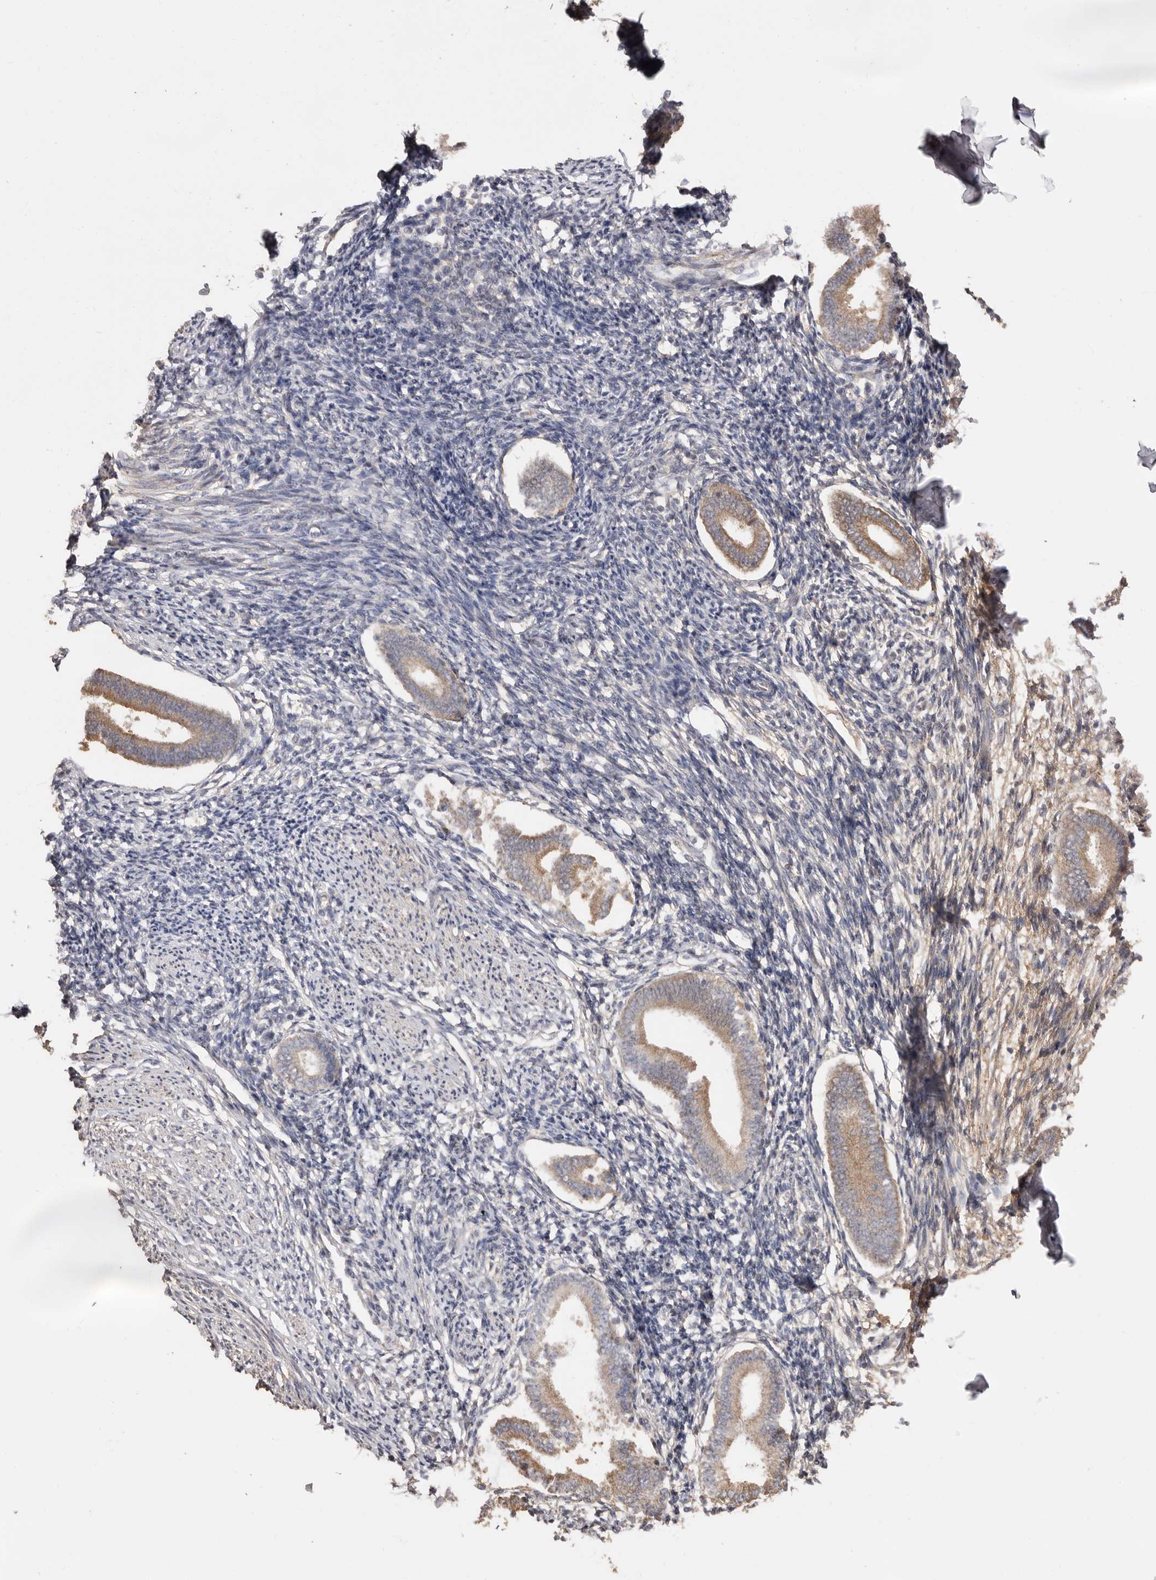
{"staining": {"intensity": "weak", "quantity": "25%-75%", "location": "cytoplasmic/membranous"}, "tissue": "endometrium", "cell_type": "Cells in endometrial stroma", "image_type": "normal", "snomed": [{"axis": "morphology", "description": "Normal tissue, NOS"}, {"axis": "topography", "description": "Endometrium"}], "caption": "Immunohistochemical staining of benign endometrium exhibits weak cytoplasmic/membranous protein positivity in approximately 25%-75% of cells in endometrial stroma. The protein is stained brown, and the nuclei are stained in blue (DAB IHC with brightfield microscopy, high magnification).", "gene": "COQ8B", "patient": {"sex": "female", "age": 56}}